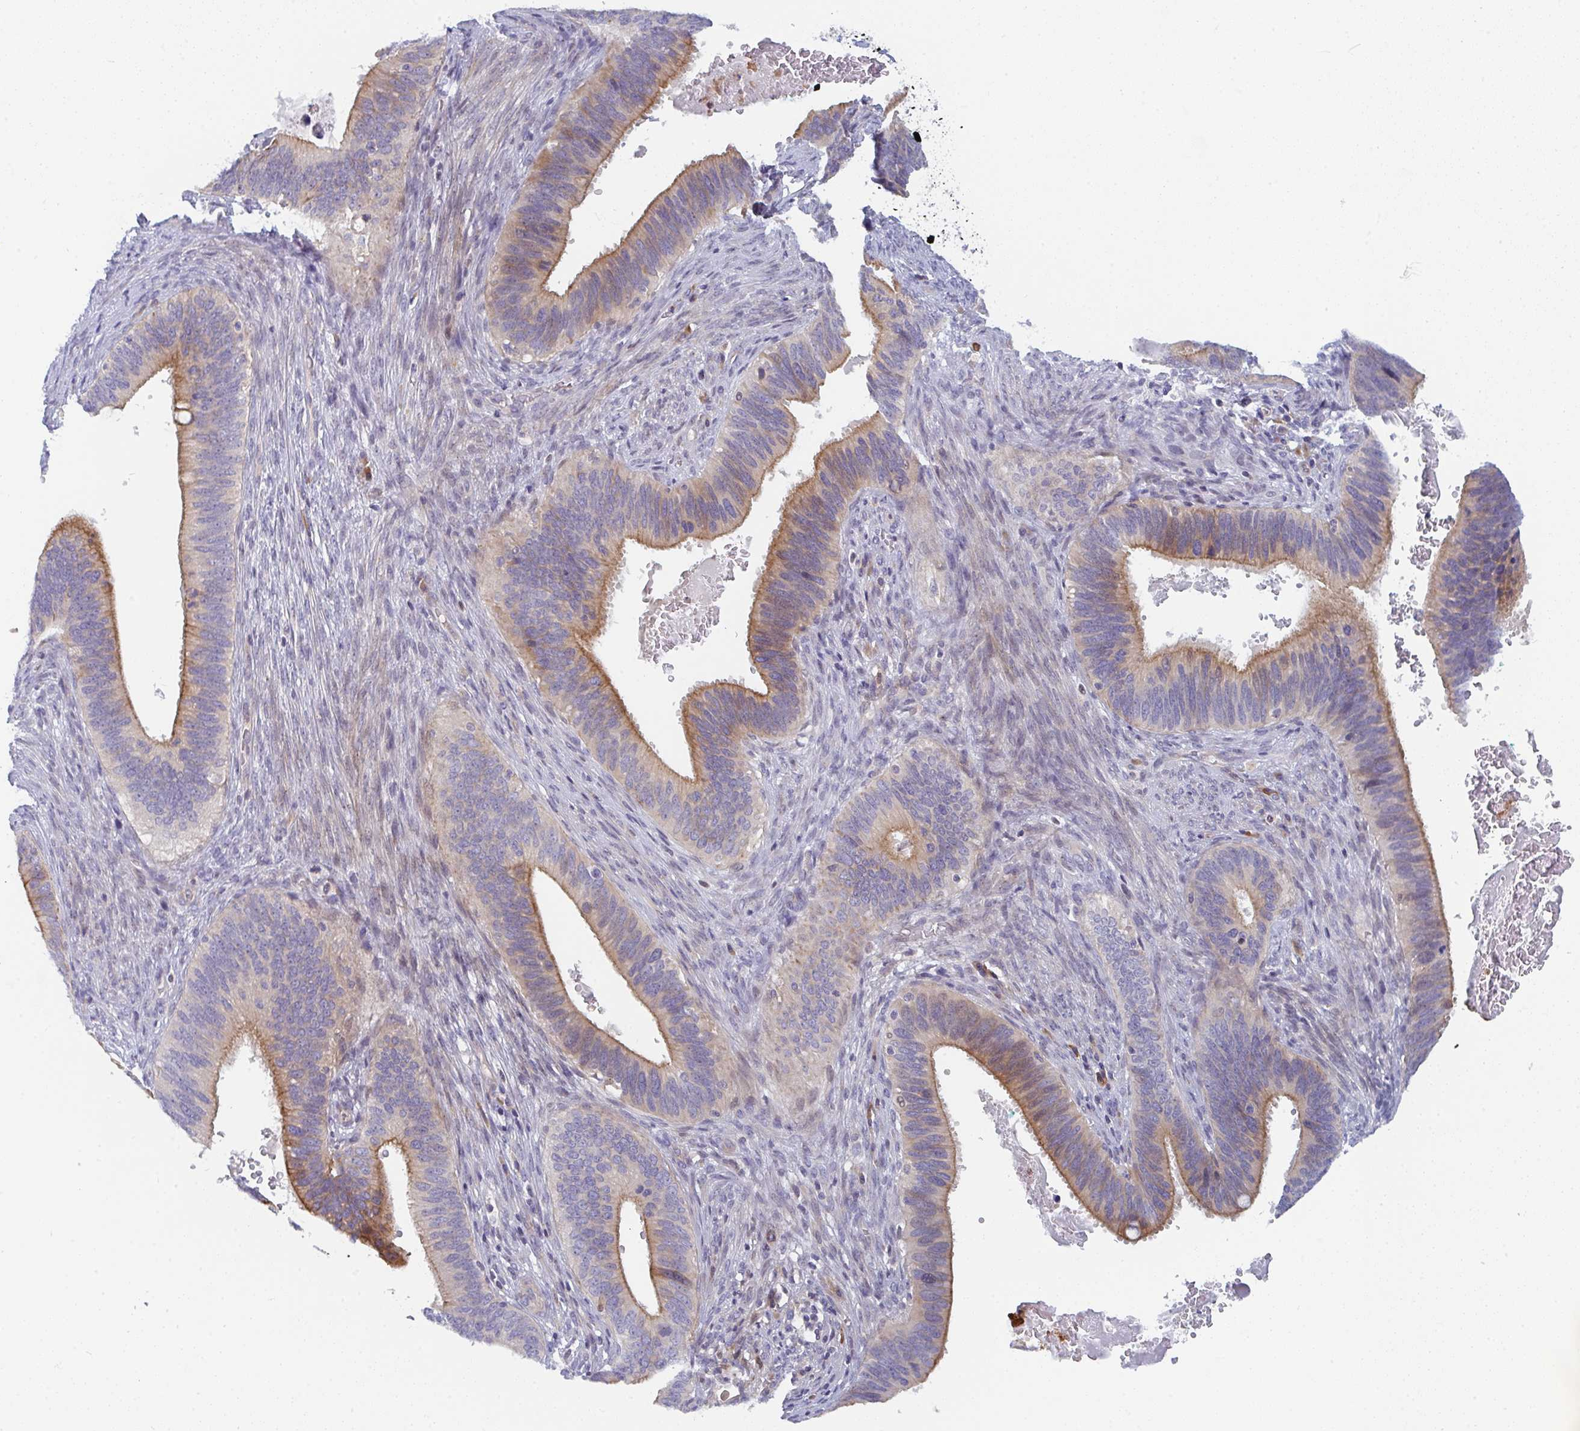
{"staining": {"intensity": "moderate", "quantity": ">75%", "location": "cytoplasmic/membranous"}, "tissue": "cervical cancer", "cell_type": "Tumor cells", "image_type": "cancer", "snomed": [{"axis": "morphology", "description": "Adenocarcinoma, NOS"}, {"axis": "topography", "description": "Cervix"}], "caption": "Adenocarcinoma (cervical) tissue exhibits moderate cytoplasmic/membranous staining in about >75% of tumor cells, visualized by immunohistochemistry.", "gene": "KLHL33", "patient": {"sex": "female", "age": 42}}